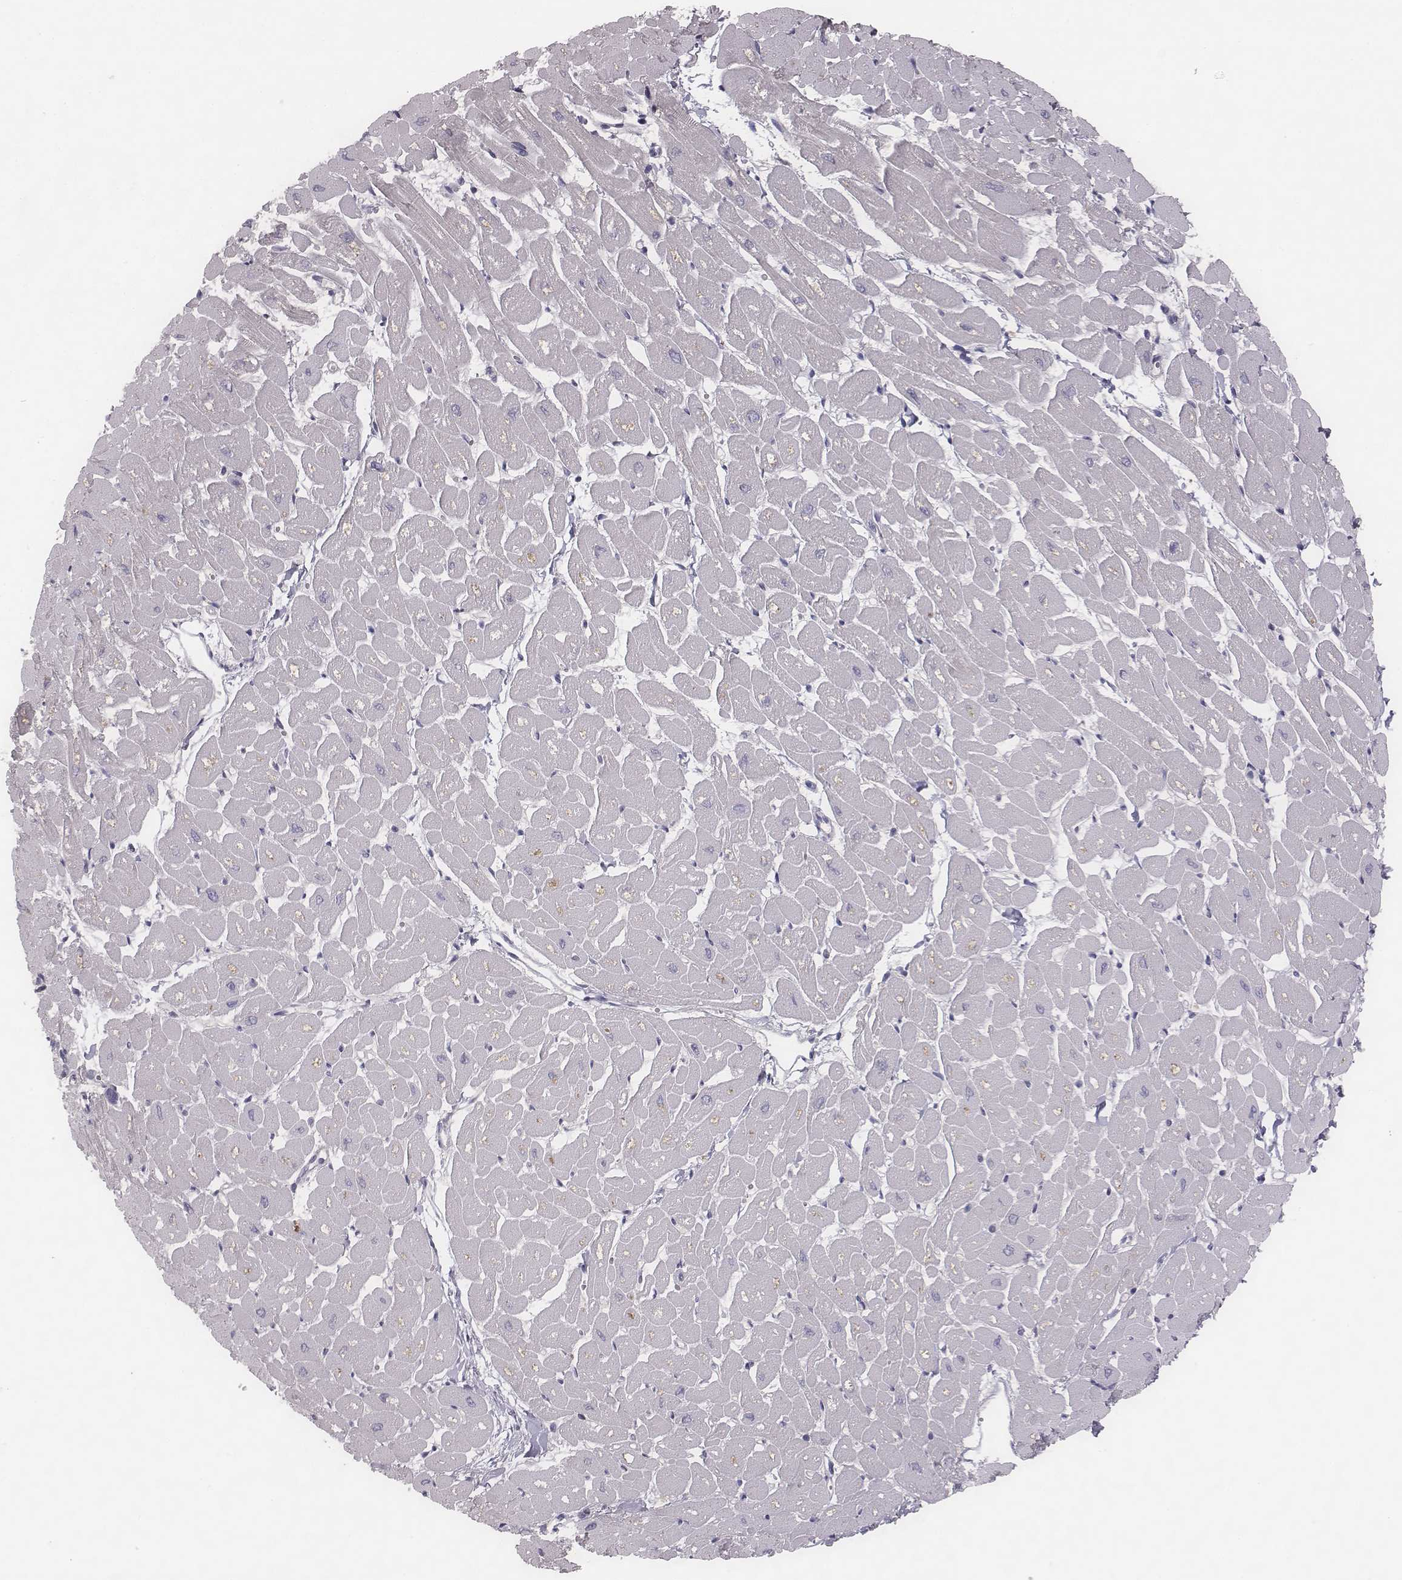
{"staining": {"intensity": "negative", "quantity": "none", "location": "none"}, "tissue": "heart muscle", "cell_type": "Cardiomyocytes", "image_type": "normal", "snomed": [{"axis": "morphology", "description": "Normal tissue, NOS"}, {"axis": "topography", "description": "Heart"}], "caption": "A micrograph of heart muscle stained for a protein demonstrates no brown staining in cardiomyocytes. (Stains: DAB (3,3'-diaminobenzidine) immunohistochemistry with hematoxylin counter stain, Microscopy: brightfield microscopy at high magnification).", "gene": "TLX3", "patient": {"sex": "male", "age": 57}}